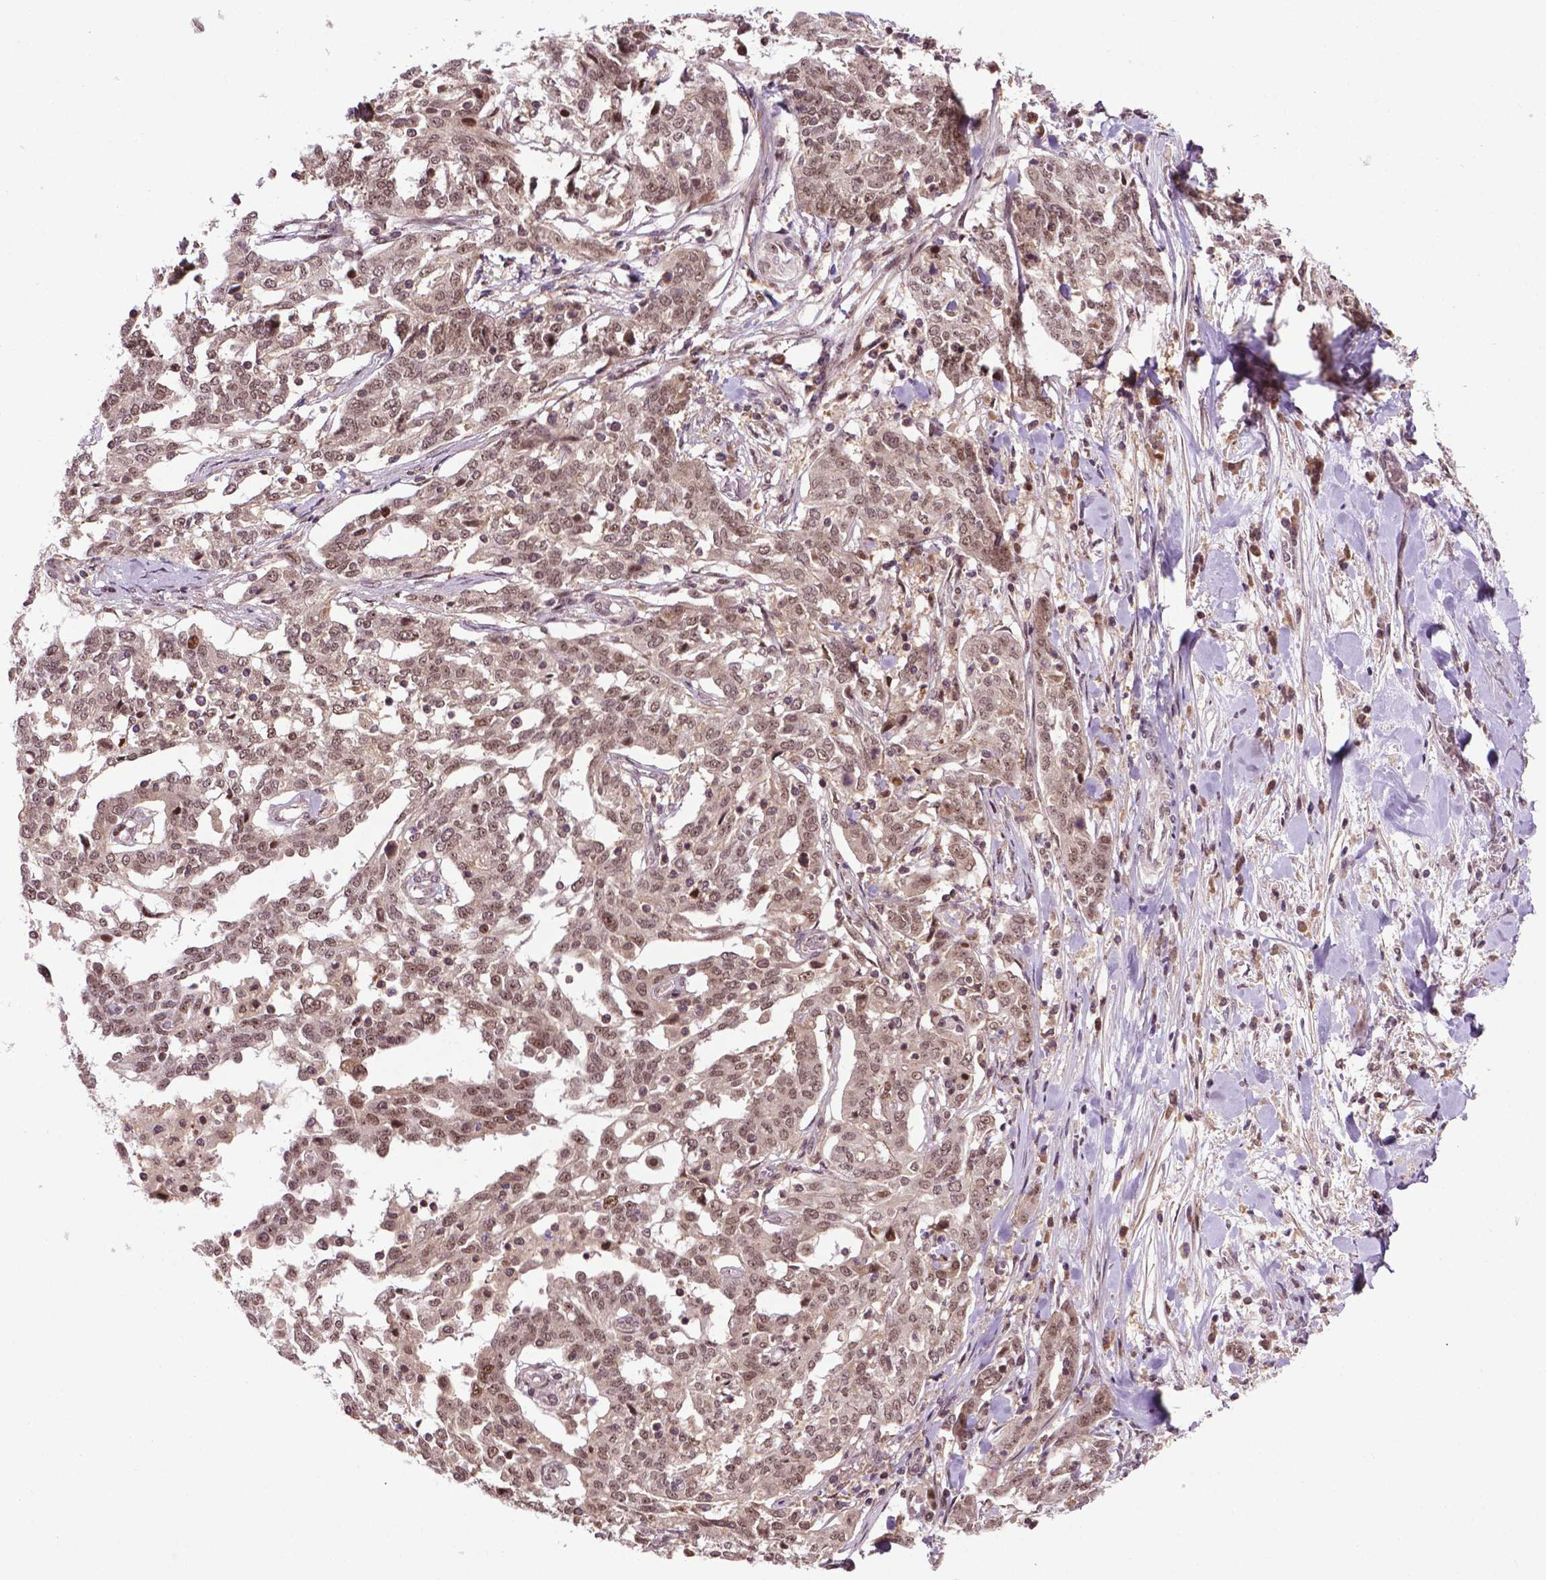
{"staining": {"intensity": "weak", "quantity": ">75%", "location": "nuclear"}, "tissue": "ovarian cancer", "cell_type": "Tumor cells", "image_type": "cancer", "snomed": [{"axis": "morphology", "description": "Cystadenocarcinoma, serous, NOS"}, {"axis": "topography", "description": "Ovary"}], "caption": "Ovarian cancer (serous cystadenocarcinoma) tissue demonstrates weak nuclear positivity in approximately >75% of tumor cells Ihc stains the protein of interest in brown and the nuclei are stained blue.", "gene": "TMX2", "patient": {"sex": "female", "age": 67}}